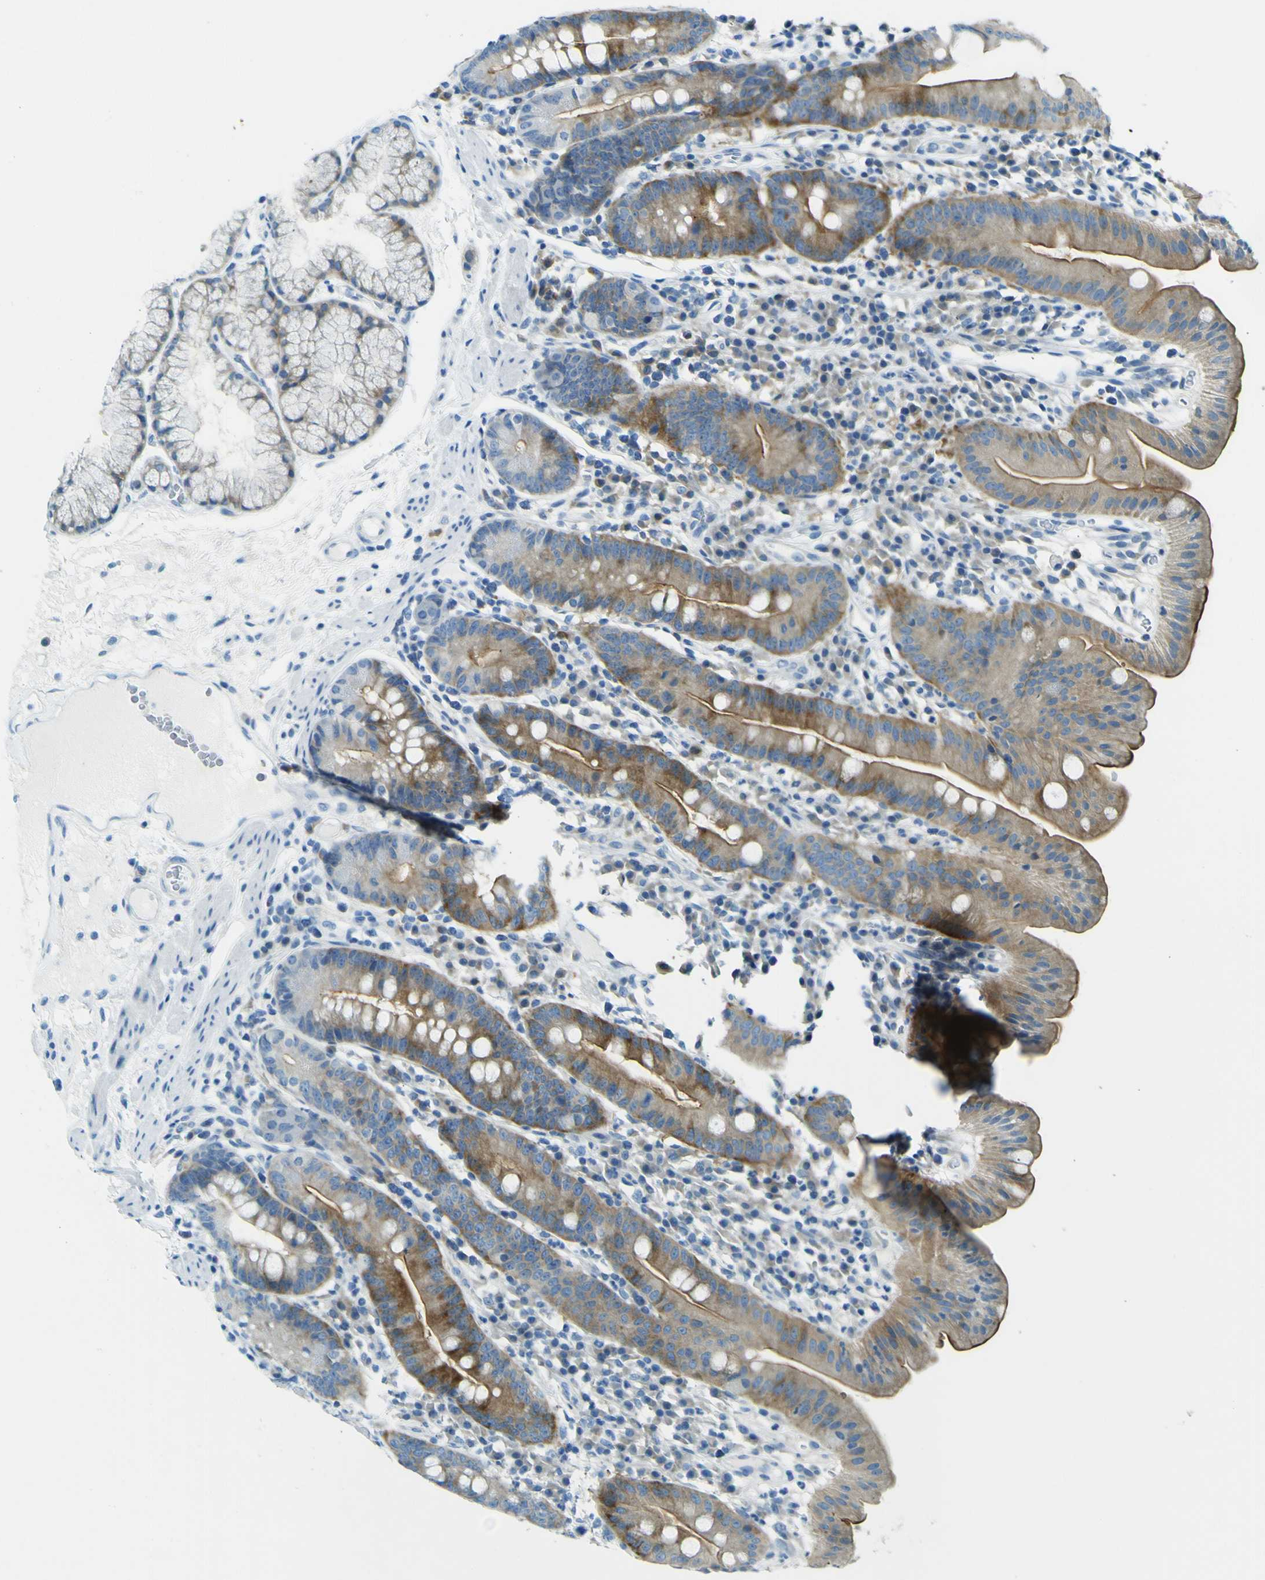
{"staining": {"intensity": "moderate", "quantity": "25%-75%", "location": "cytoplasmic/membranous"}, "tissue": "duodenum", "cell_type": "Glandular cells", "image_type": "normal", "snomed": [{"axis": "morphology", "description": "Normal tissue, NOS"}, {"axis": "topography", "description": "Duodenum"}], "caption": "Unremarkable duodenum shows moderate cytoplasmic/membranous staining in approximately 25%-75% of glandular cells.", "gene": "SORCS1", "patient": {"sex": "male", "age": 50}}